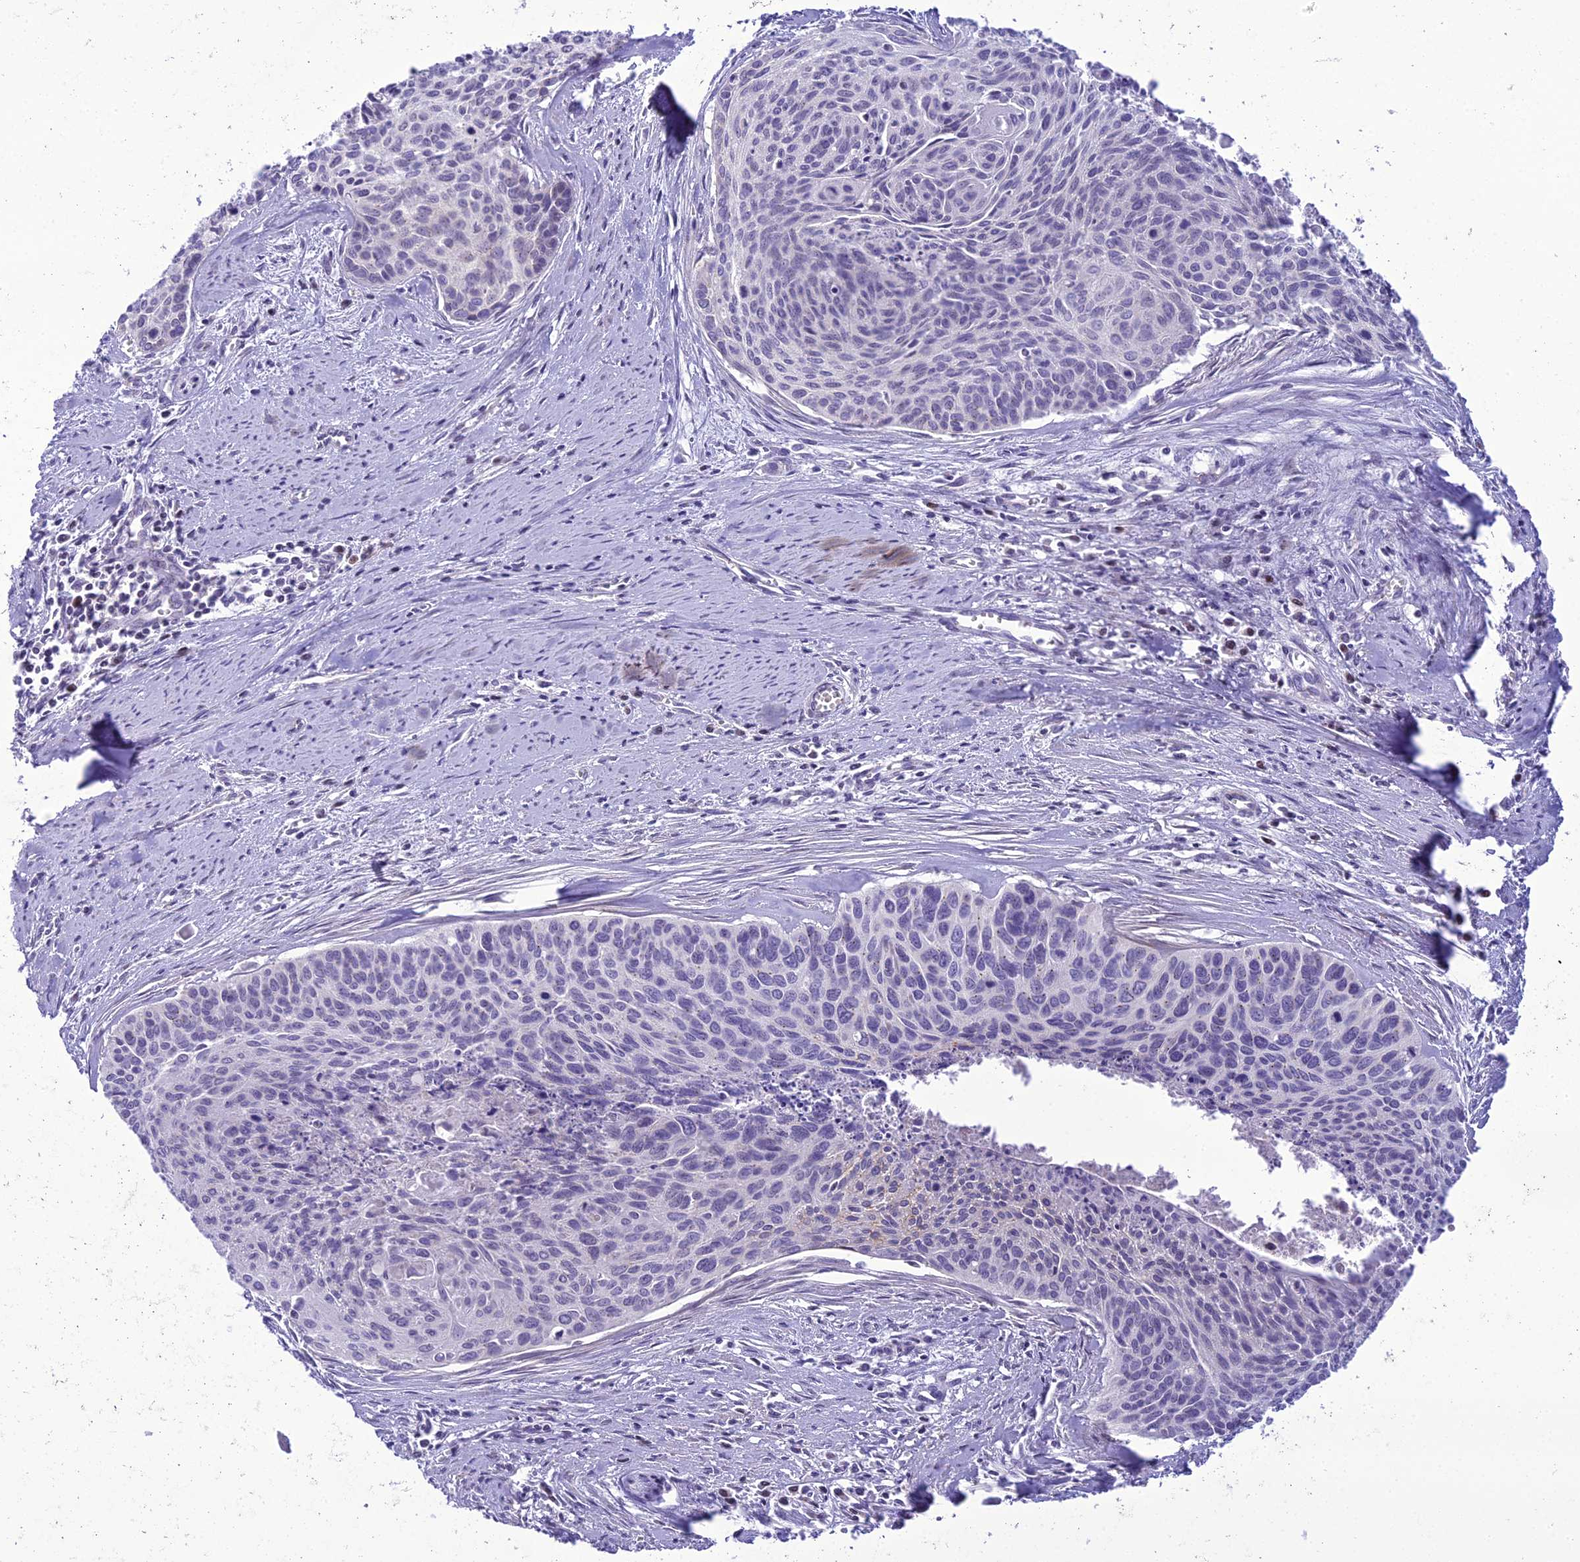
{"staining": {"intensity": "negative", "quantity": "none", "location": "none"}, "tissue": "cervical cancer", "cell_type": "Tumor cells", "image_type": "cancer", "snomed": [{"axis": "morphology", "description": "Squamous cell carcinoma, NOS"}, {"axis": "topography", "description": "Cervix"}], "caption": "Immunohistochemical staining of human cervical cancer reveals no significant expression in tumor cells.", "gene": "B9D2", "patient": {"sex": "female", "age": 55}}